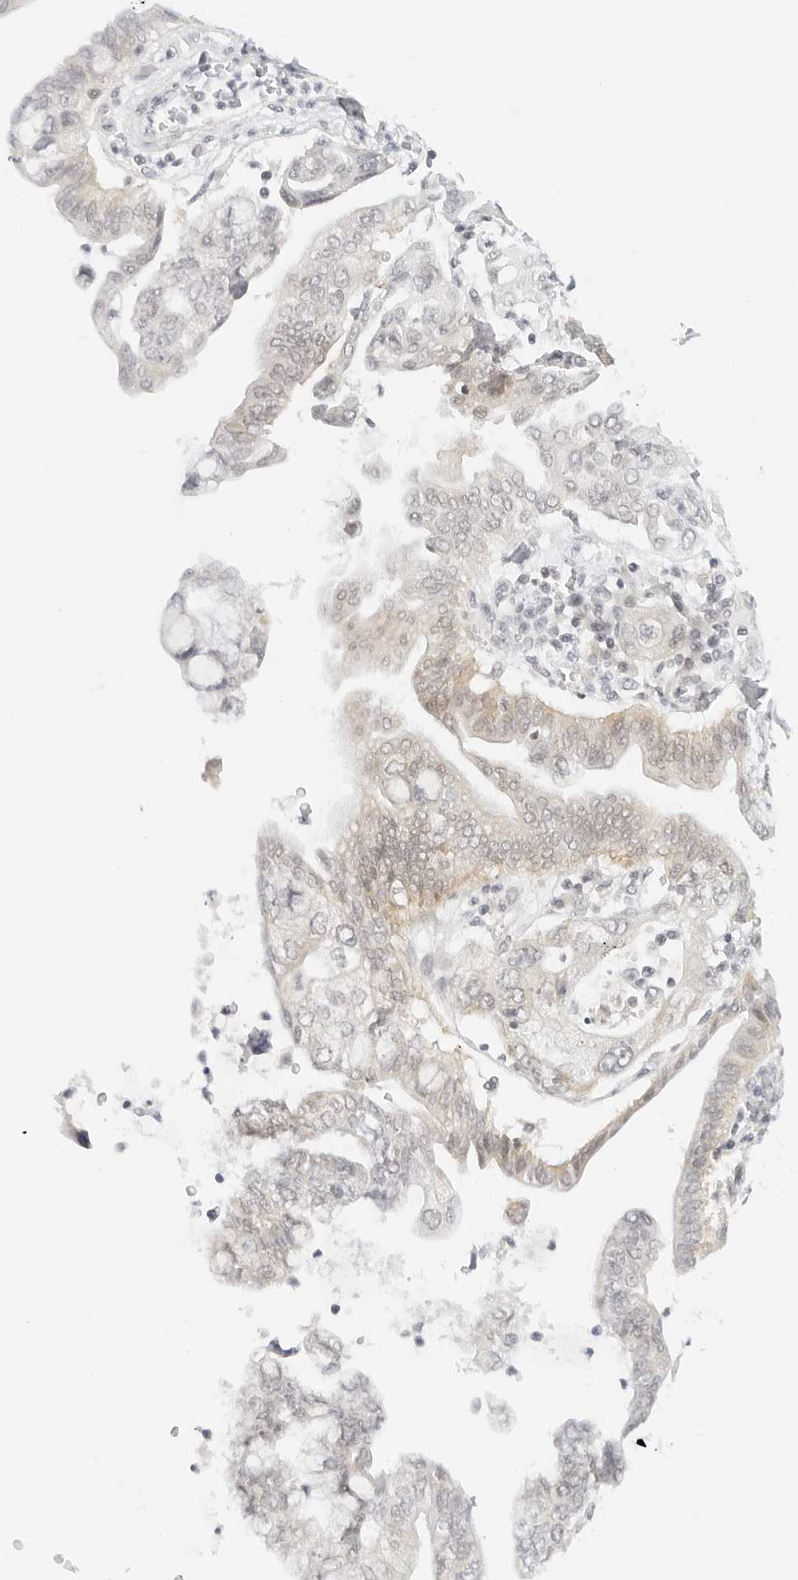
{"staining": {"intensity": "weak", "quantity": "25%-75%", "location": "cytoplasmic/membranous,nuclear"}, "tissue": "pancreatic cancer", "cell_type": "Tumor cells", "image_type": "cancer", "snomed": [{"axis": "morphology", "description": "Adenocarcinoma, NOS"}, {"axis": "topography", "description": "Pancreas"}], "caption": "A histopathology image of pancreatic cancer (adenocarcinoma) stained for a protein displays weak cytoplasmic/membranous and nuclear brown staining in tumor cells. The staining is performed using DAB brown chromogen to label protein expression. The nuclei are counter-stained blue using hematoxylin.", "gene": "NEO1", "patient": {"sex": "female", "age": 73}}